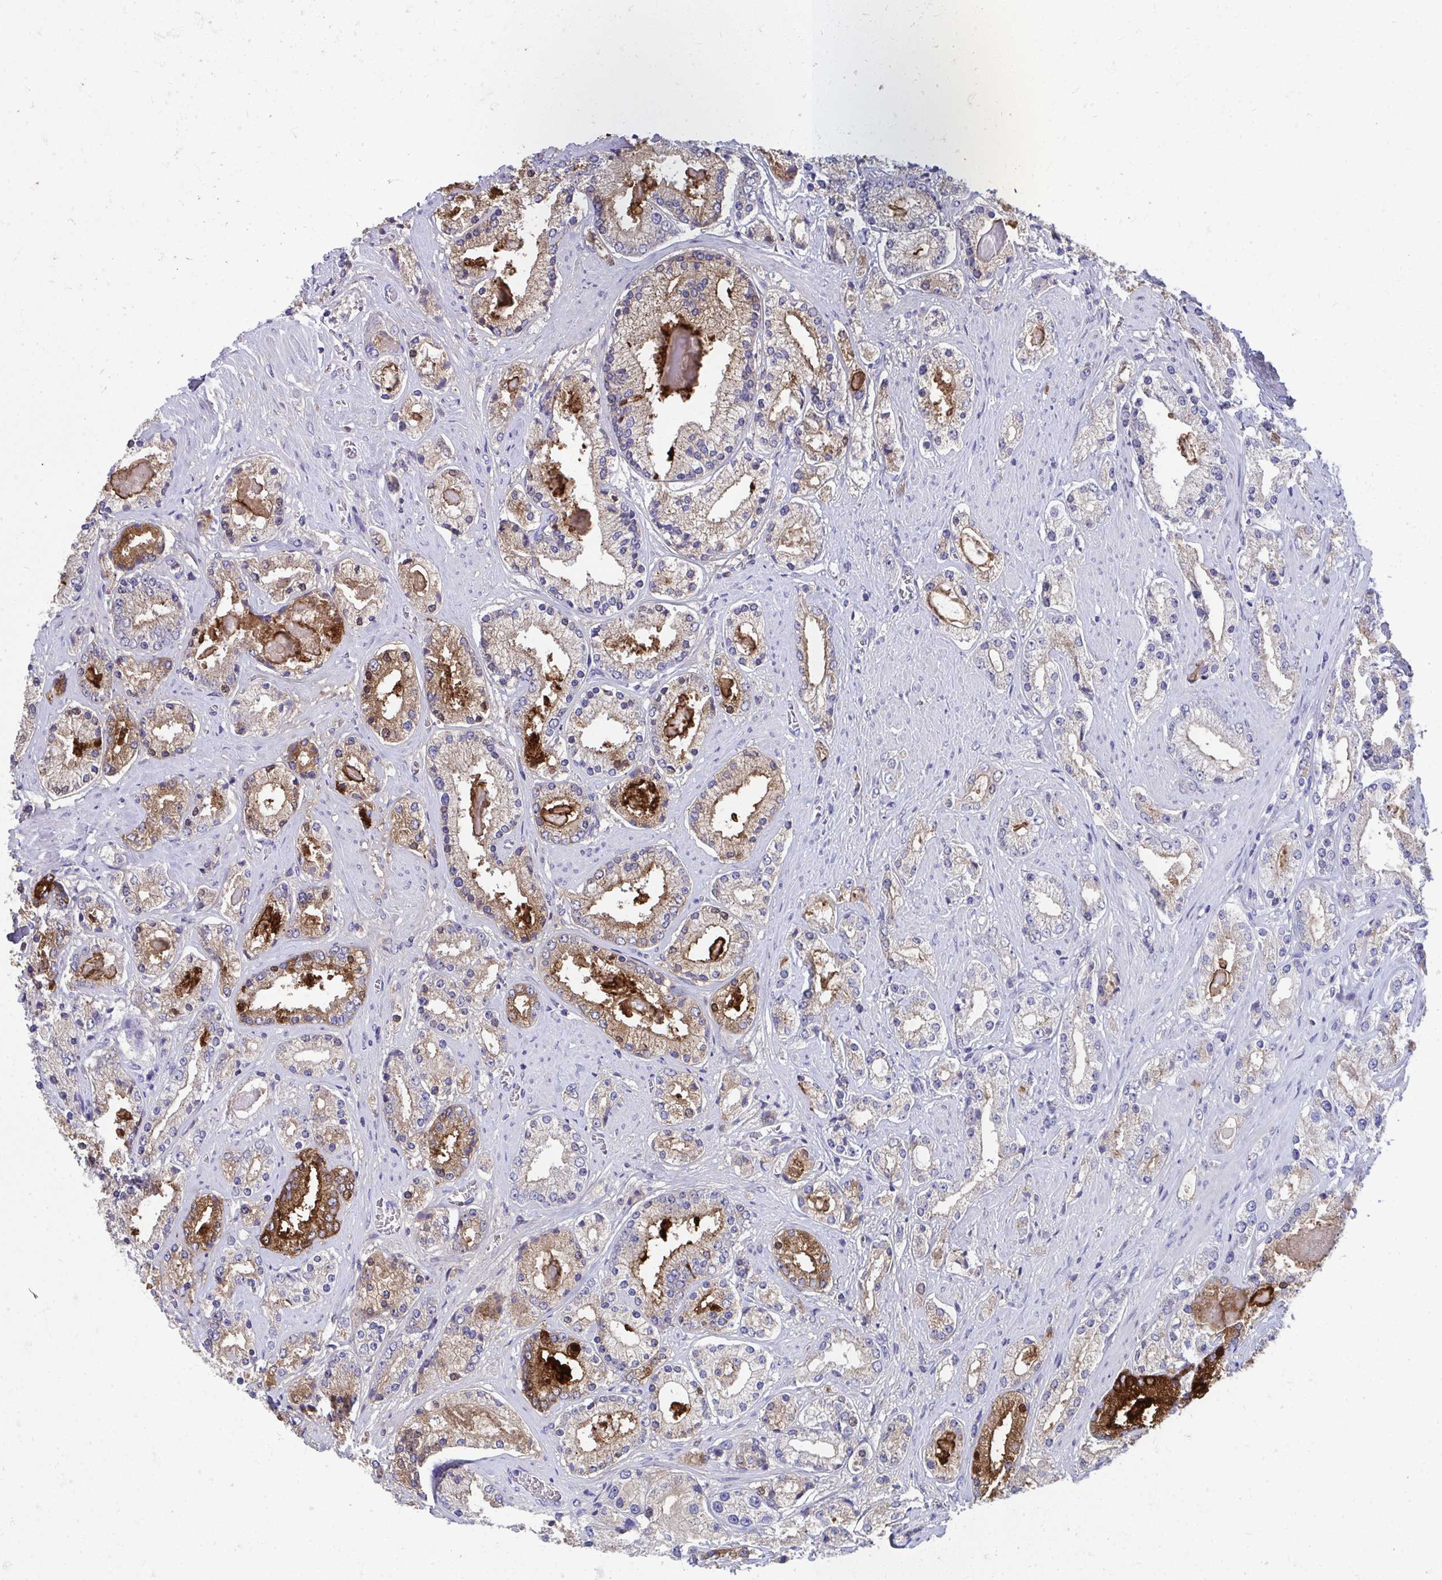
{"staining": {"intensity": "moderate", "quantity": "25%-75%", "location": "cytoplasmic/membranous"}, "tissue": "prostate cancer", "cell_type": "Tumor cells", "image_type": "cancer", "snomed": [{"axis": "morphology", "description": "Adenocarcinoma, High grade"}, {"axis": "topography", "description": "Prostate"}], "caption": "A photomicrograph of human high-grade adenocarcinoma (prostate) stained for a protein demonstrates moderate cytoplasmic/membranous brown staining in tumor cells. The staining was performed using DAB, with brown indicating positive protein expression. Nuclei are stained blue with hematoxylin.", "gene": "TMPRSS2", "patient": {"sex": "male", "age": 67}}